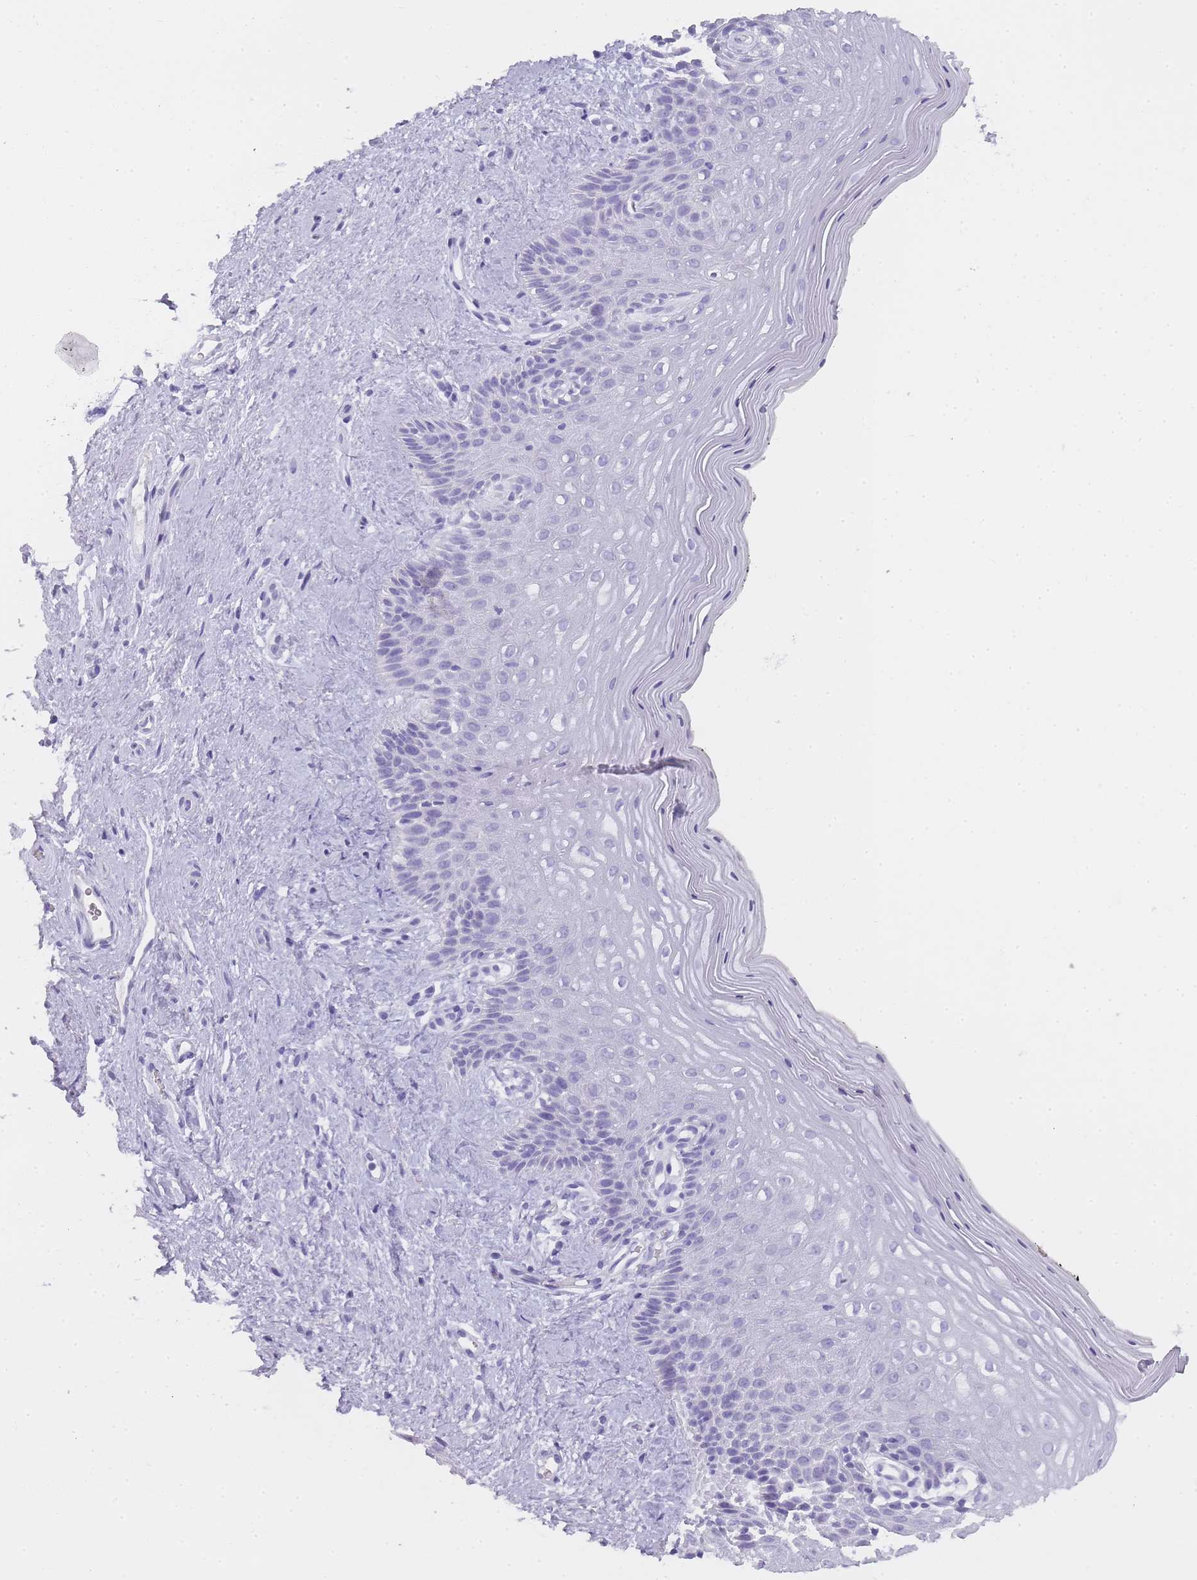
{"staining": {"intensity": "negative", "quantity": "none", "location": "none"}, "tissue": "vagina", "cell_type": "Squamous epithelial cells", "image_type": "normal", "snomed": [{"axis": "morphology", "description": "Normal tissue, NOS"}, {"axis": "topography", "description": "Vagina"}], "caption": "An immunohistochemistry micrograph of unremarkable vagina is shown. There is no staining in squamous epithelial cells of vagina.", "gene": "TCP11X1", "patient": {"sex": "female", "age": 47}}